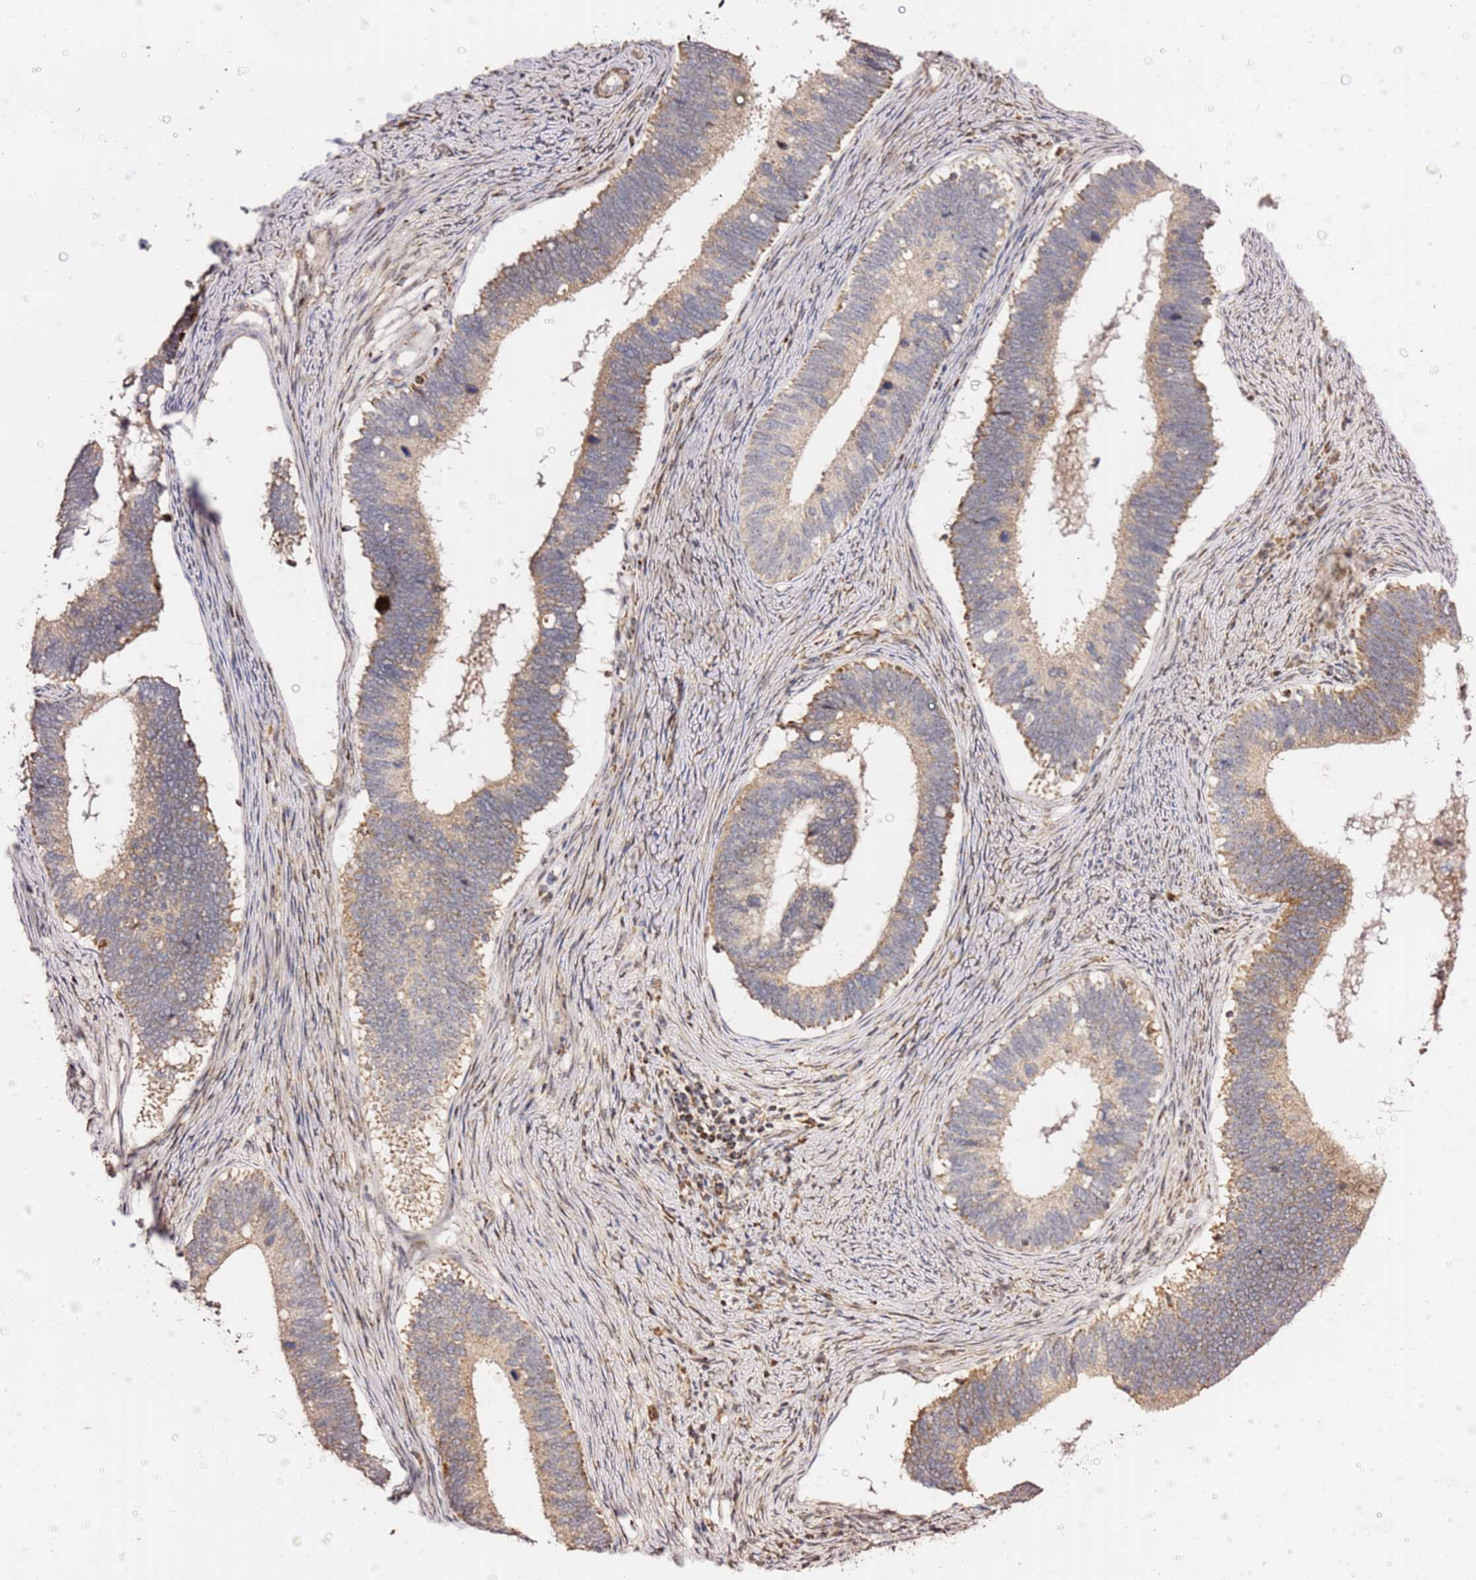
{"staining": {"intensity": "moderate", "quantity": "25%-75%", "location": "cytoplasmic/membranous,nuclear"}, "tissue": "cervical cancer", "cell_type": "Tumor cells", "image_type": "cancer", "snomed": [{"axis": "morphology", "description": "Adenocarcinoma, NOS"}, {"axis": "topography", "description": "Cervix"}], "caption": "Moderate cytoplasmic/membranous and nuclear expression is appreciated in about 25%-75% of tumor cells in adenocarcinoma (cervical). (DAB IHC, brown staining for protein, blue staining for nuclei).", "gene": "KIF25", "patient": {"sex": "female", "age": 42}}